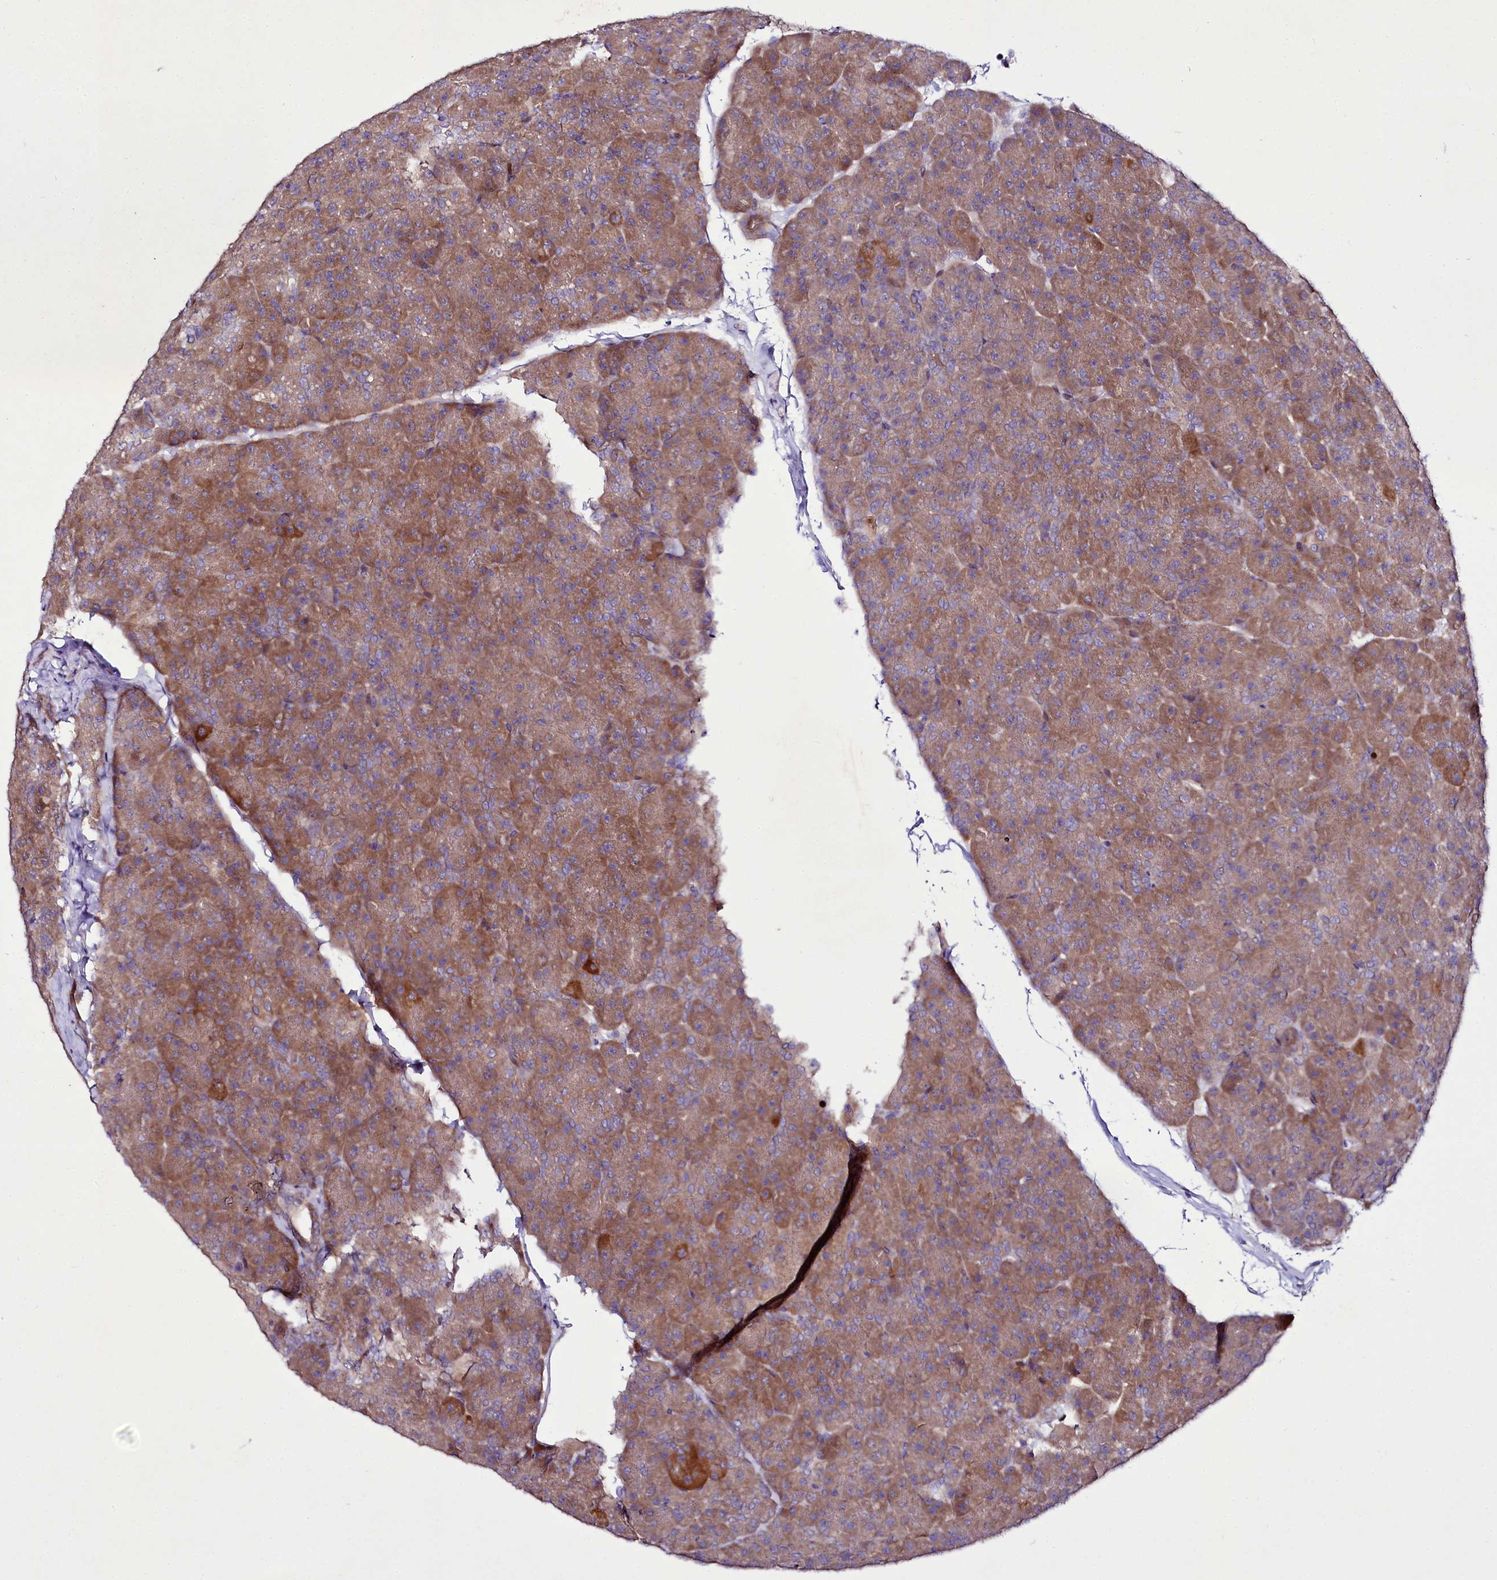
{"staining": {"intensity": "moderate", "quantity": ">75%", "location": "cytoplasmic/membranous"}, "tissue": "pancreas", "cell_type": "Exocrine glandular cells", "image_type": "normal", "snomed": [{"axis": "morphology", "description": "Normal tissue, NOS"}, {"axis": "topography", "description": "Pancreas"}], "caption": "This image exhibits unremarkable pancreas stained with immunohistochemistry to label a protein in brown. The cytoplasmic/membranous of exocrine glandular cells show moderate positivity for the protein. Nuclei are counter-stained blue.", "gene": "ZC3H12C", "patient": {"sex": "male", "age": 36}}